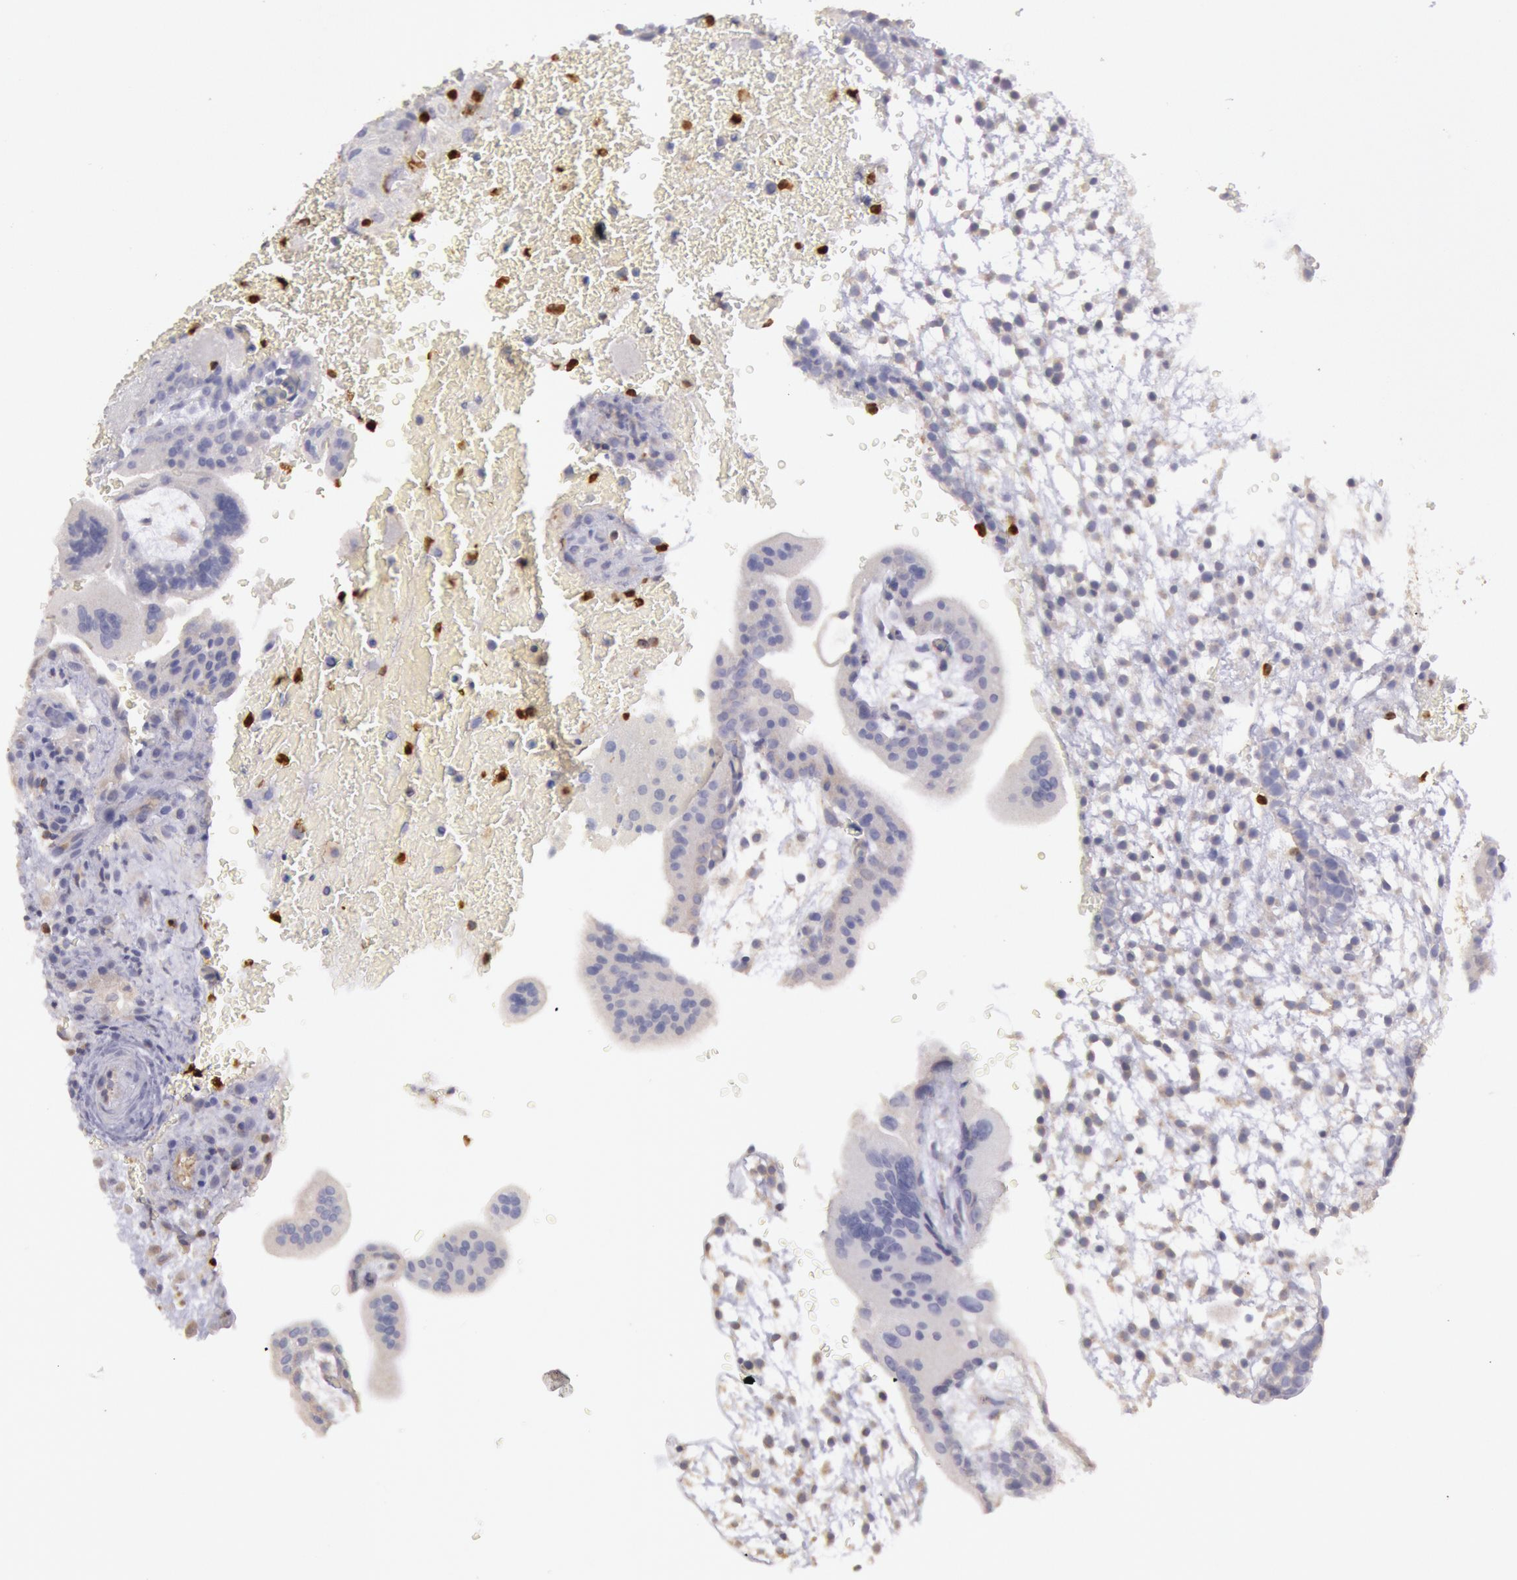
{"staining": {"intensity": "weak", "quantity": ">75%", "location": "cytoplasmic/membranous"}, "tissue": "placenta", "cell_type": "Decidual cells", "image_type": "normal", "snomed": [{"axis": "morphology", "description": "Normal tissue, NOS"}, {"axis": "topography", "description": "Placenta"}], "caption": "Decidual cells display low levels of weak cytoplasmic/membranous staining in about >75% of cells in unremarkable human placenta. (Stains: DAB (3,3'-diaminobenzidine) in brown, nuclei in blue, Microscopy: brightfield microscopy at high magnification).", "gene": "RAB27A", "patient": {"sex": "female", "age": 35}}